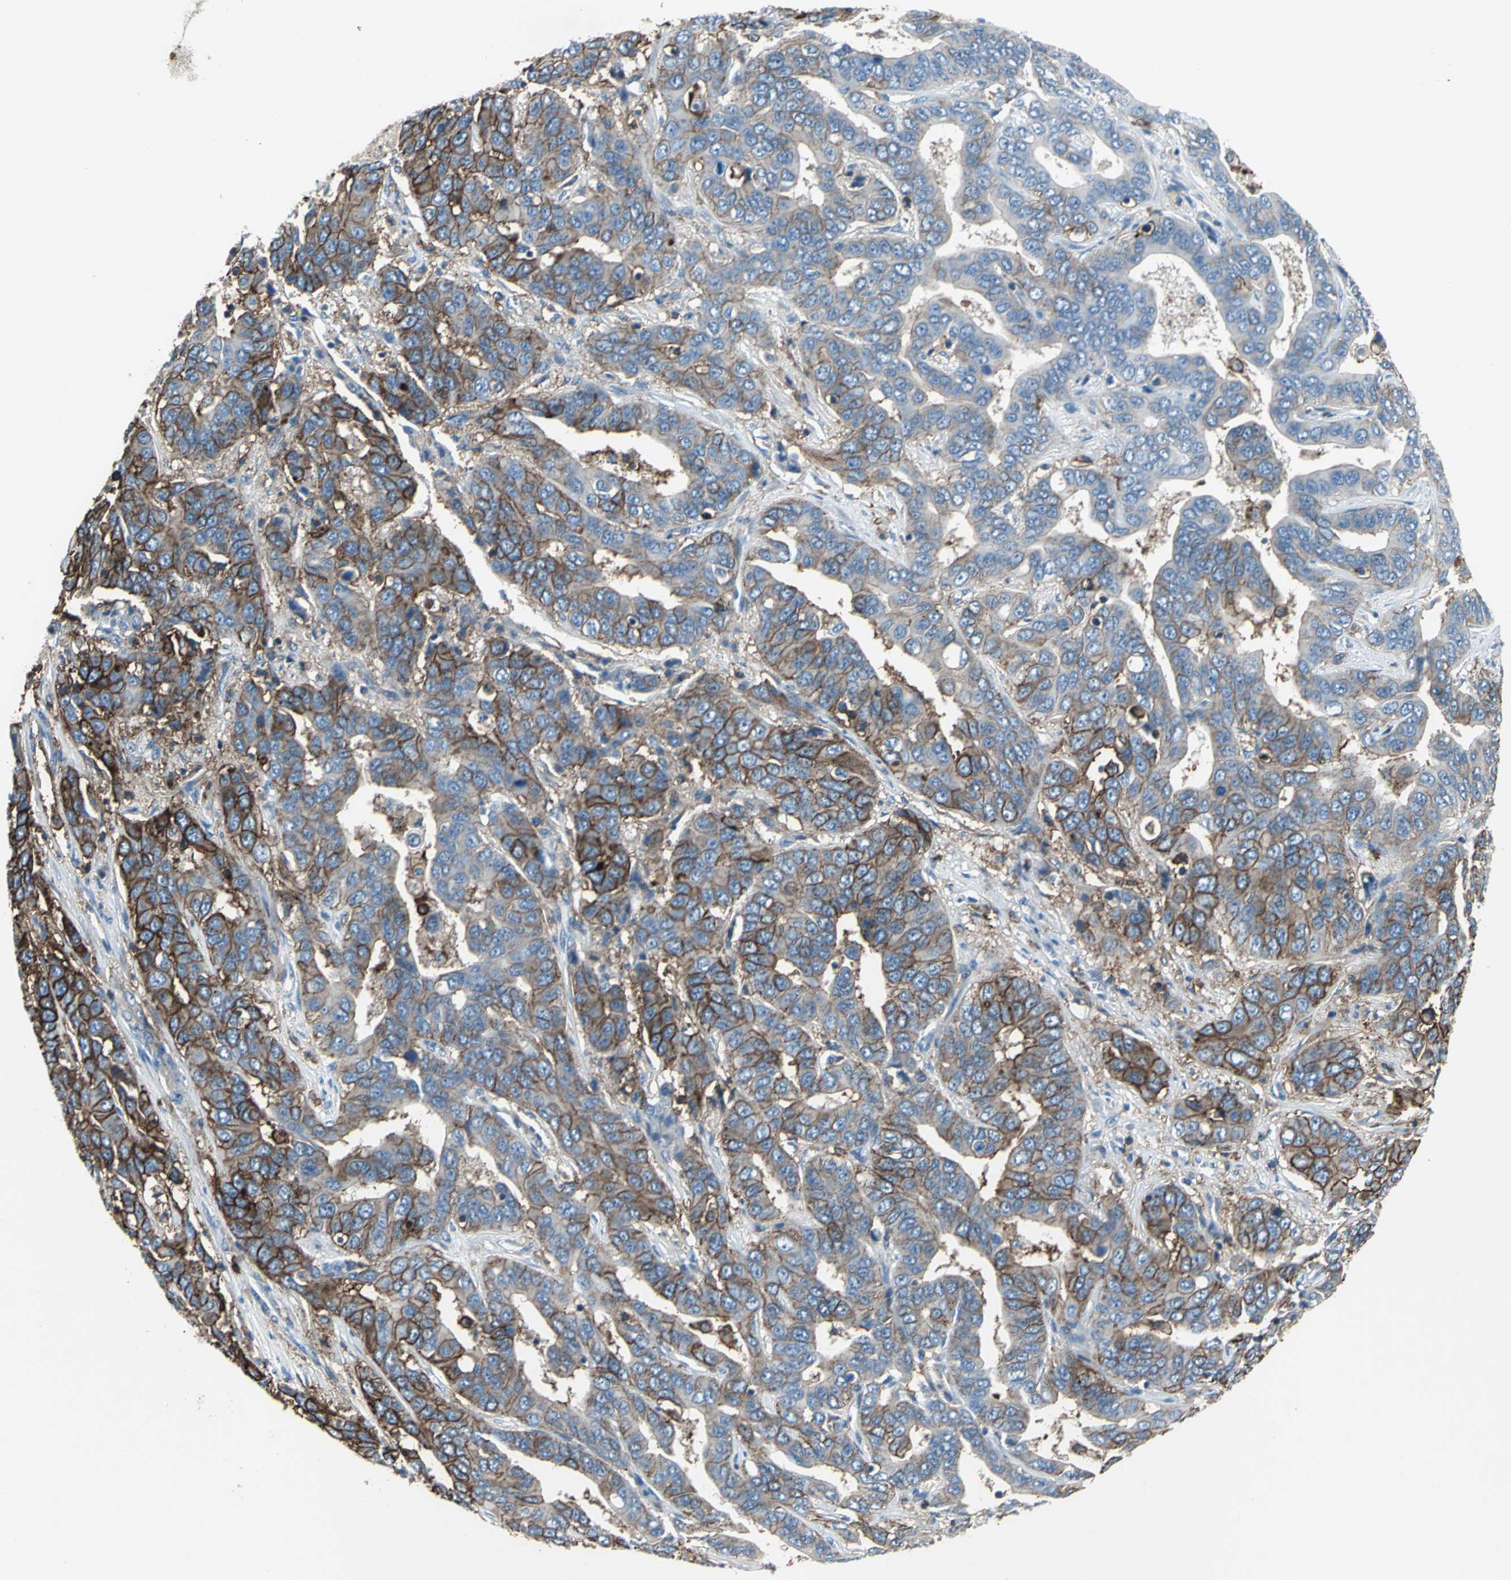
{"staining": {"intensity": "strong", "quantity": "25%-75%", "location": "cytoplasmic/membranous"}, "tissue": "liver cancer", "cell_type": "Tumor cells", "image_type": "cancer", "snomed": [{"axis": "morphology", "description": "Cholangiocarcinoma"}, {"axis": "topography", "description": "Liver"}], "caption": "Immunohistochemical staining of human liver cancer (cholangiocarcinoma) reveals strong cytoplasmic/membranous protein staining in about 25%-75% of tumor cells.", "gene": "CD44", "patient": {"sex": "female", "age": 52}}